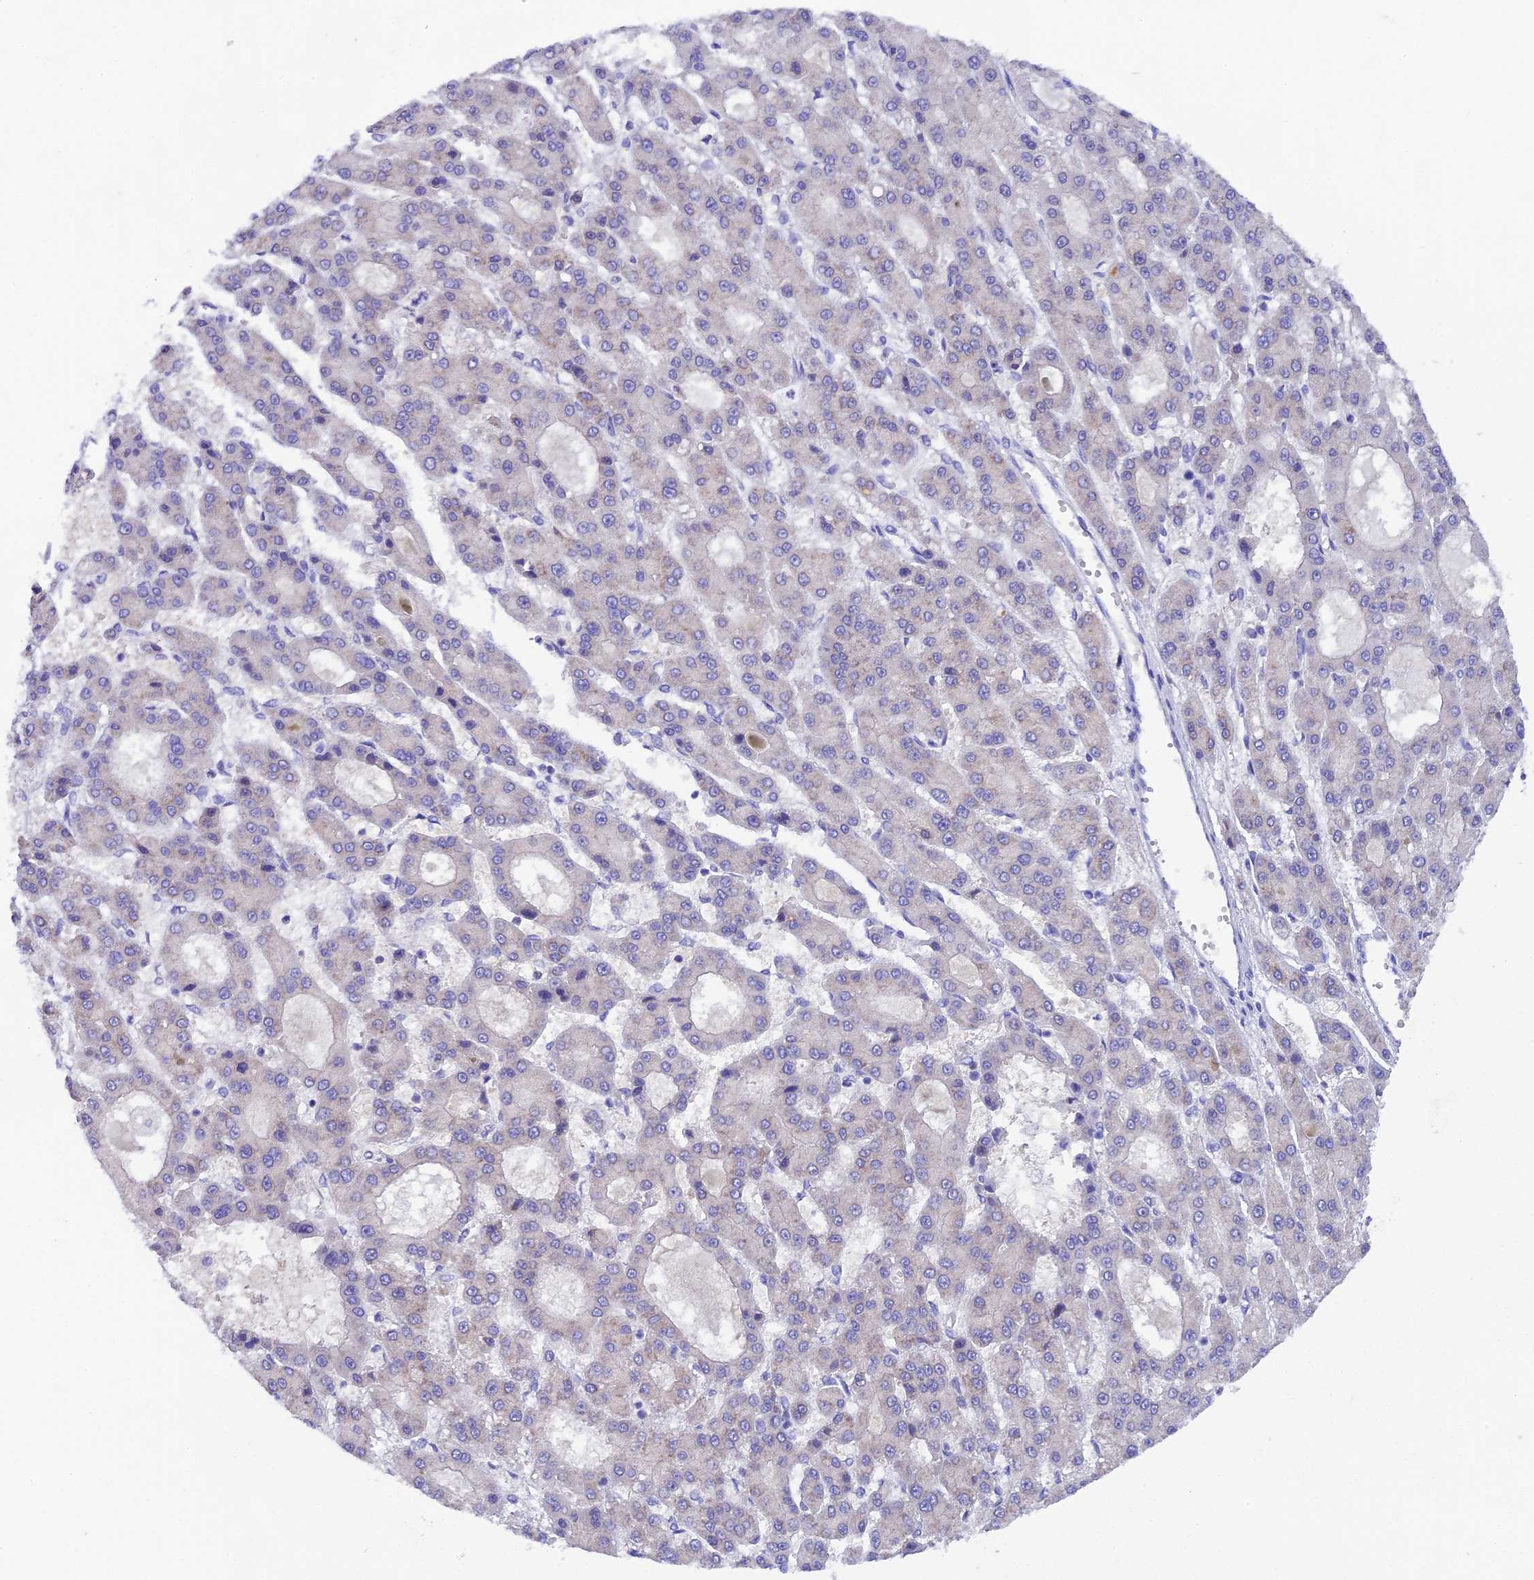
{"staining": {"intensity": "weak", "quantity": "<25%", "location": "cytoplasmic/membranous"}, "tissue": "liver cancer", "cell_type": "Tumor cells", "image_type": "cancer", "snomed": [{"axis": "morphology", "description": "Carcinoma, Hepatocellular, NOS"}, {"axis": "topography", "description": "Liver"}], "caption": "A high-resolution micrograph shows immunohistochemistry (IHC) staining of liver hepatocellular carcinoma, which reveals no significant positivity in tumor cells. The staining is performed using DAB (3,3'-diaminobenzidine) brown chromogen with nuclei counter-stained in using hematoxylin.", "gene": "FKBP11", "patient": {"sex": "male", "age": 70}}